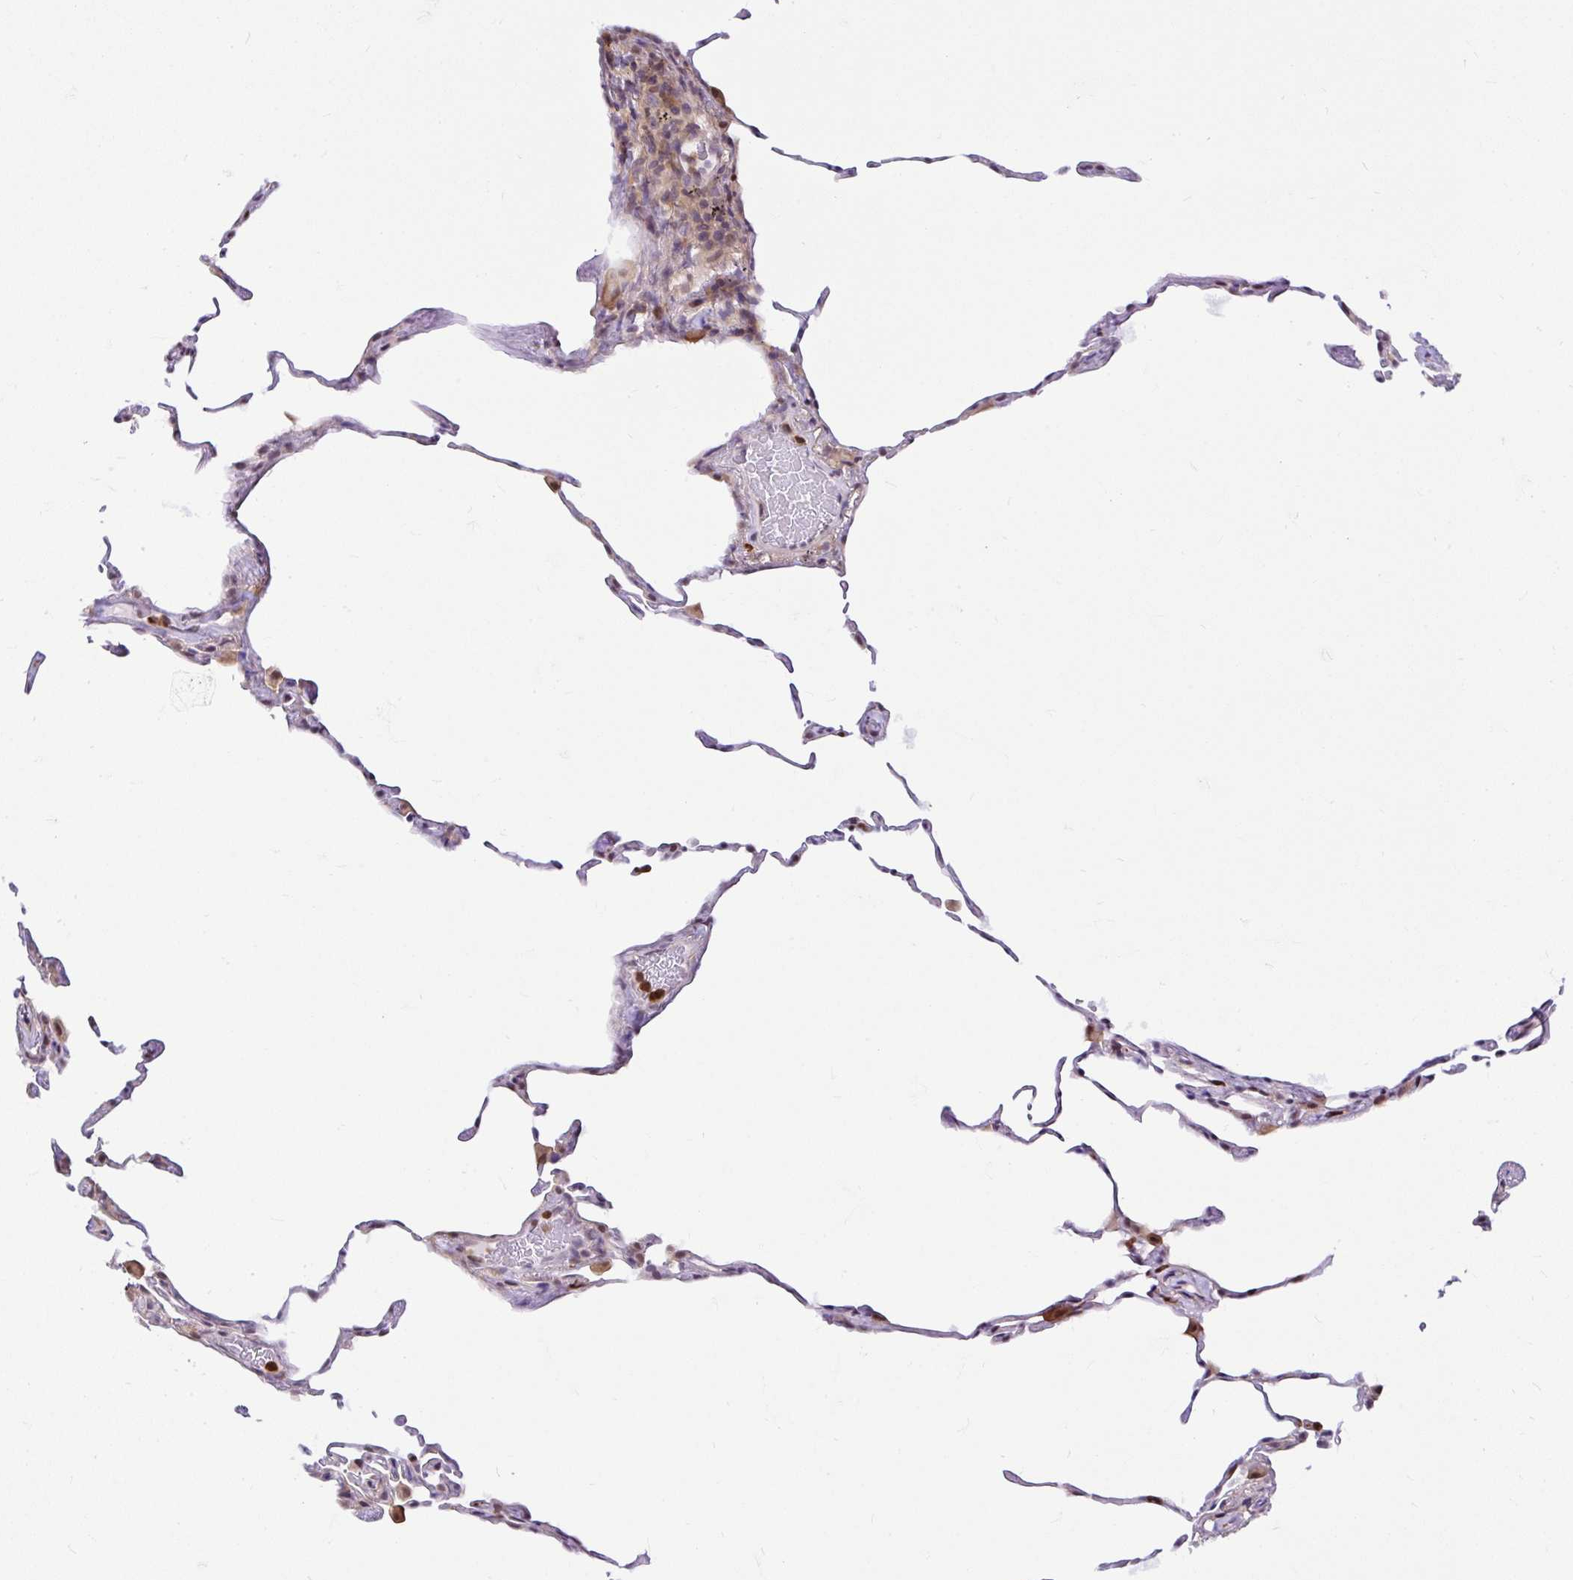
{"staining": {"intensity": "negative", "quantity": "none", "location": "none"}, "tissue": "lung", "cell_type": "Alveolar cells", "image_type": "normal", "snomed": [{"axis": "morphology", "description": "Normal tissue, NOS"}, {"axis": "topography", "description": "Lung"}], "caption": "Immunohistochemistry (IHC) of normal human lung shows no staining in alveolar cells.", "gene": "PIN4", "patient": {"sex": "female", "age": 57}}